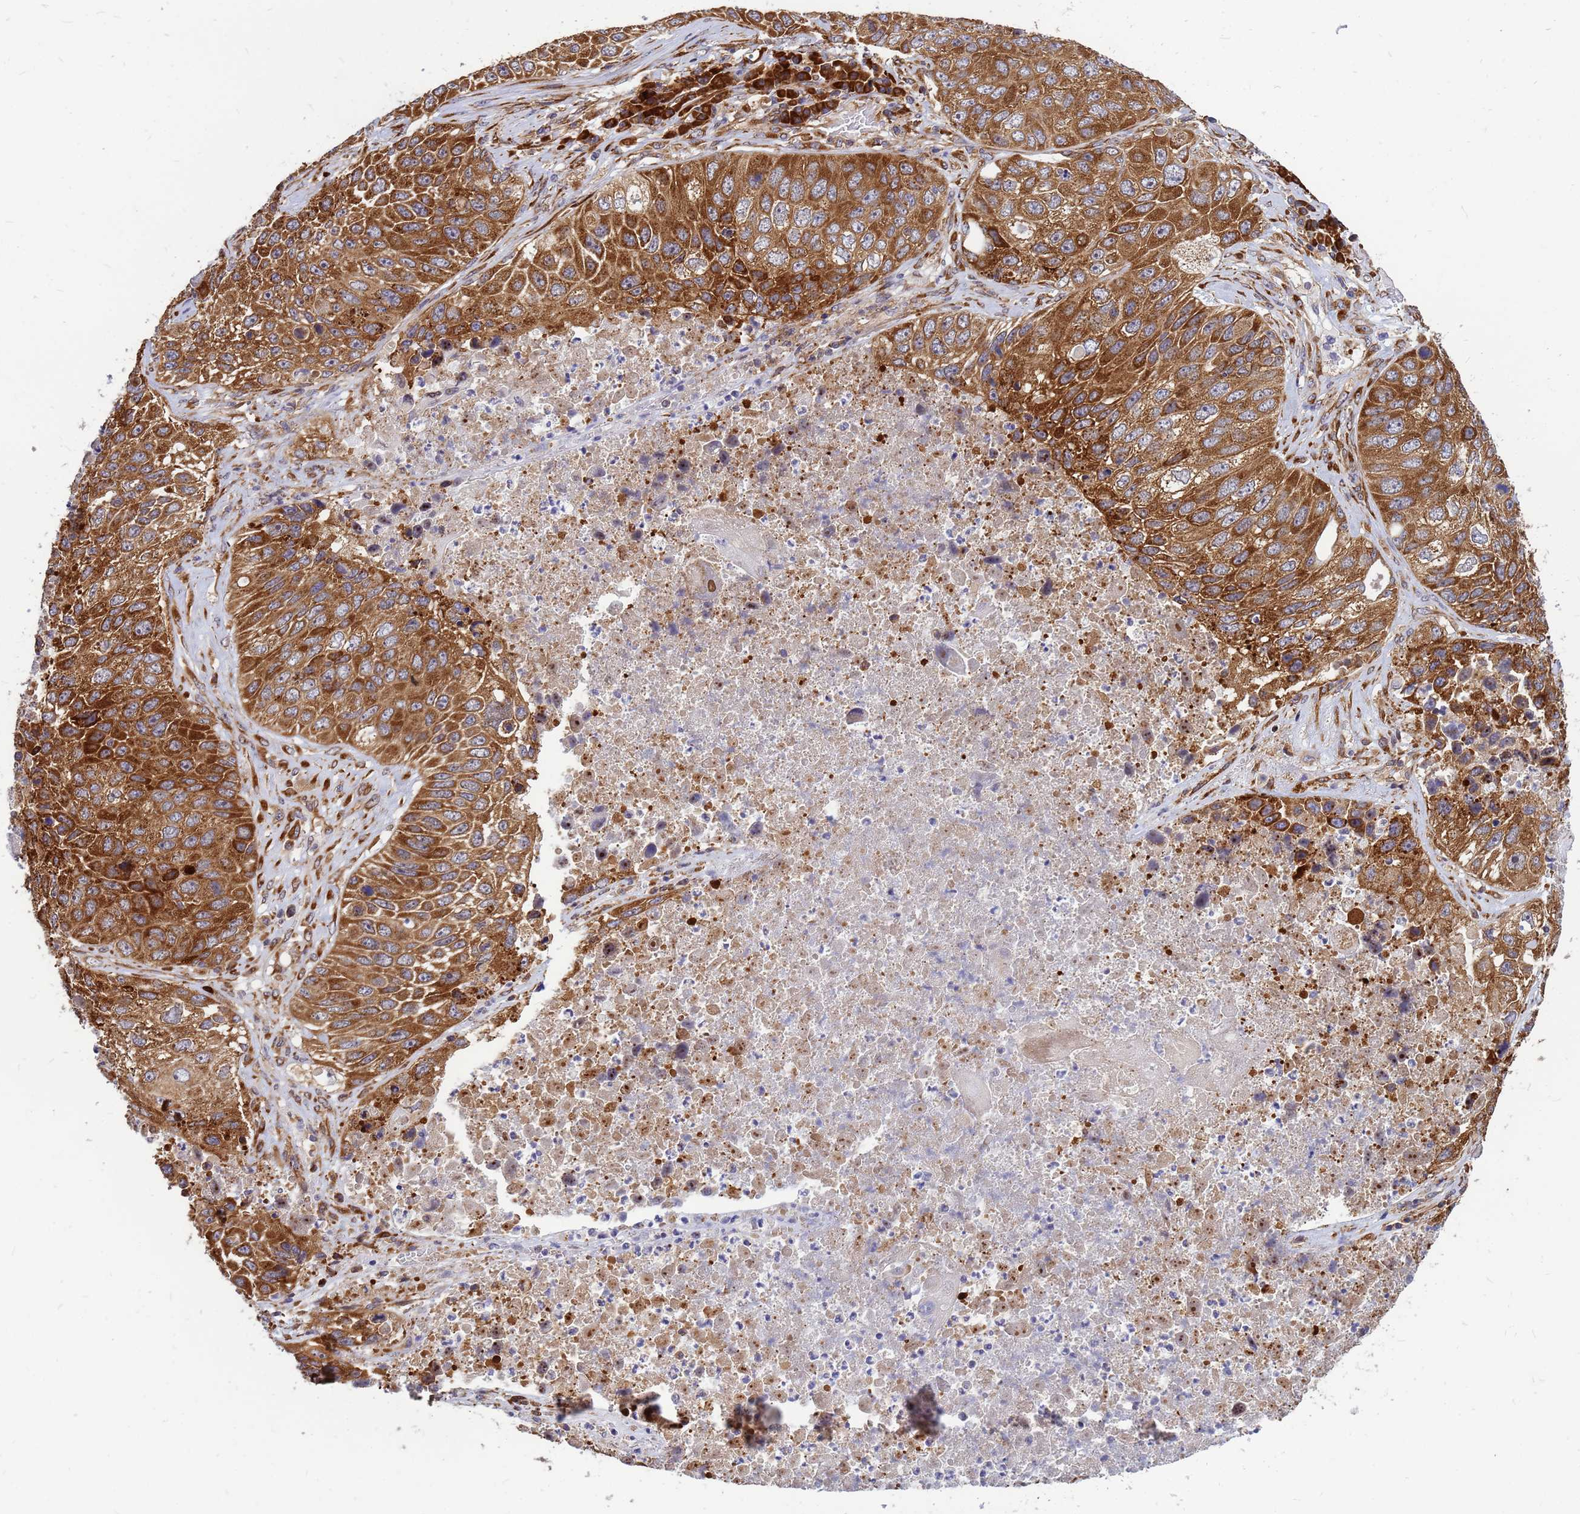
{"staining": {"intensity": "strong", "quantity": ">75%", "location": "cytoplasmic/membranous"}, "tissue": "lung cancer", "cell_type": "Tumor cells", "image_type": "cancer", "snomed": [{"axis": "morphology", "description": "Squamous cell carcinoma, NOS"}, {"axis": "topography", "description": "Lung"}], "caption": "Tumor cells exhibit strong cytoplasmic/membranous positivity in approximately >75% of cells in squamous cell carcinoma (lung).", "gene": "RPL8", "patient": {"sex": "male", "age": 61}}